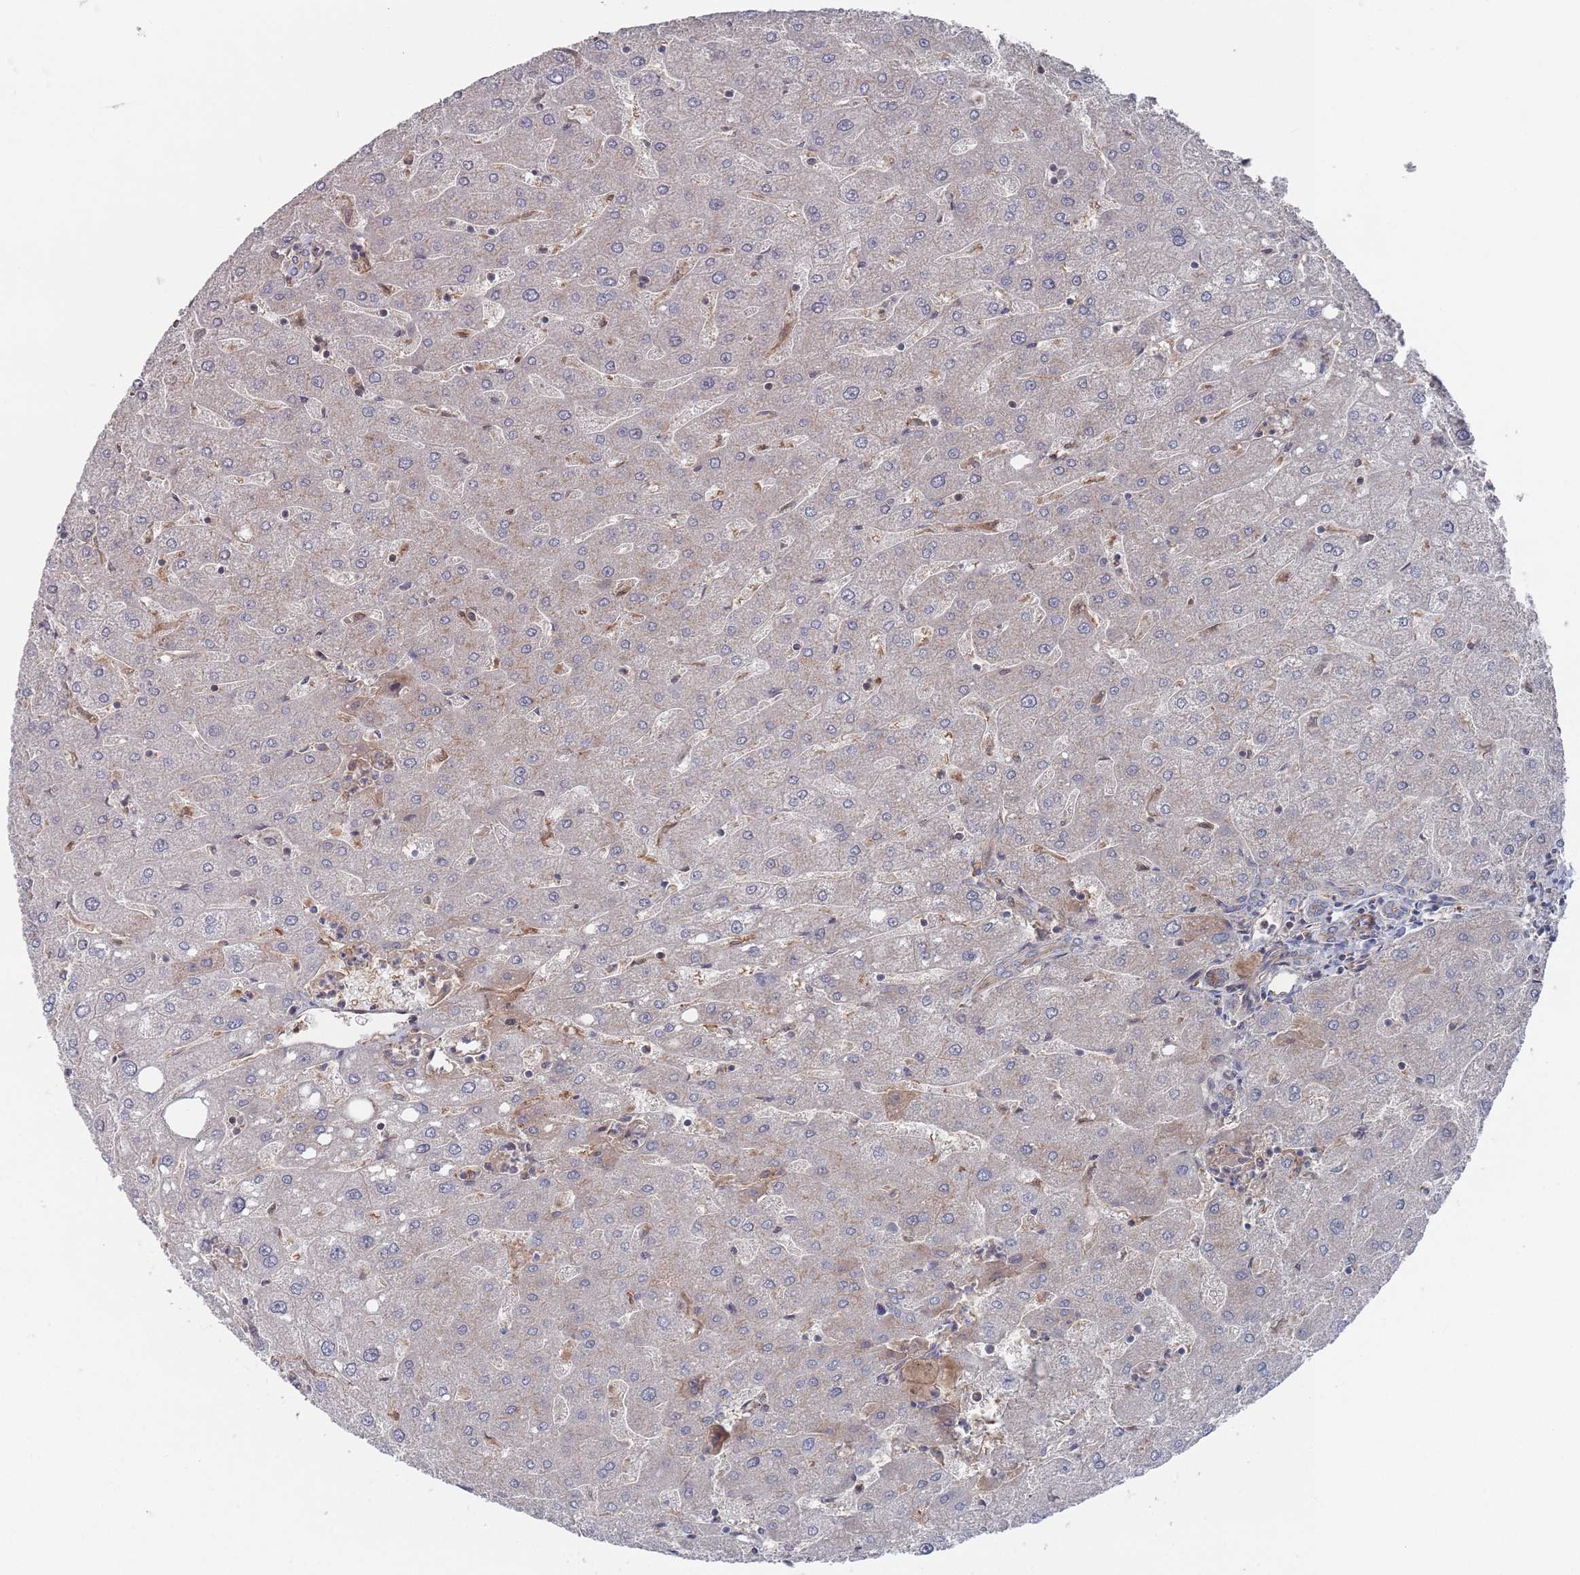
{"staining": {"intensity": "moderate", "quantity": "<25%", "location": "cytoplasmic/membranous"}, "tissue": "liver", "cell_type": "Cholangiocytes", "image_type": "normal", "snomed": [{"axis": "morphology", "description": "Normal tissue, NOS"}, {"axis": "topography", "description": "Liver"}], "caption": "Brown immunohistochemical staining in normal liver exhibits moderate cytoplasmic/membranous positivity in approximately <25% of cholangiocytes.", "gene": "PLEKHA4", "patient": {"sex": "male", "age": 67}}